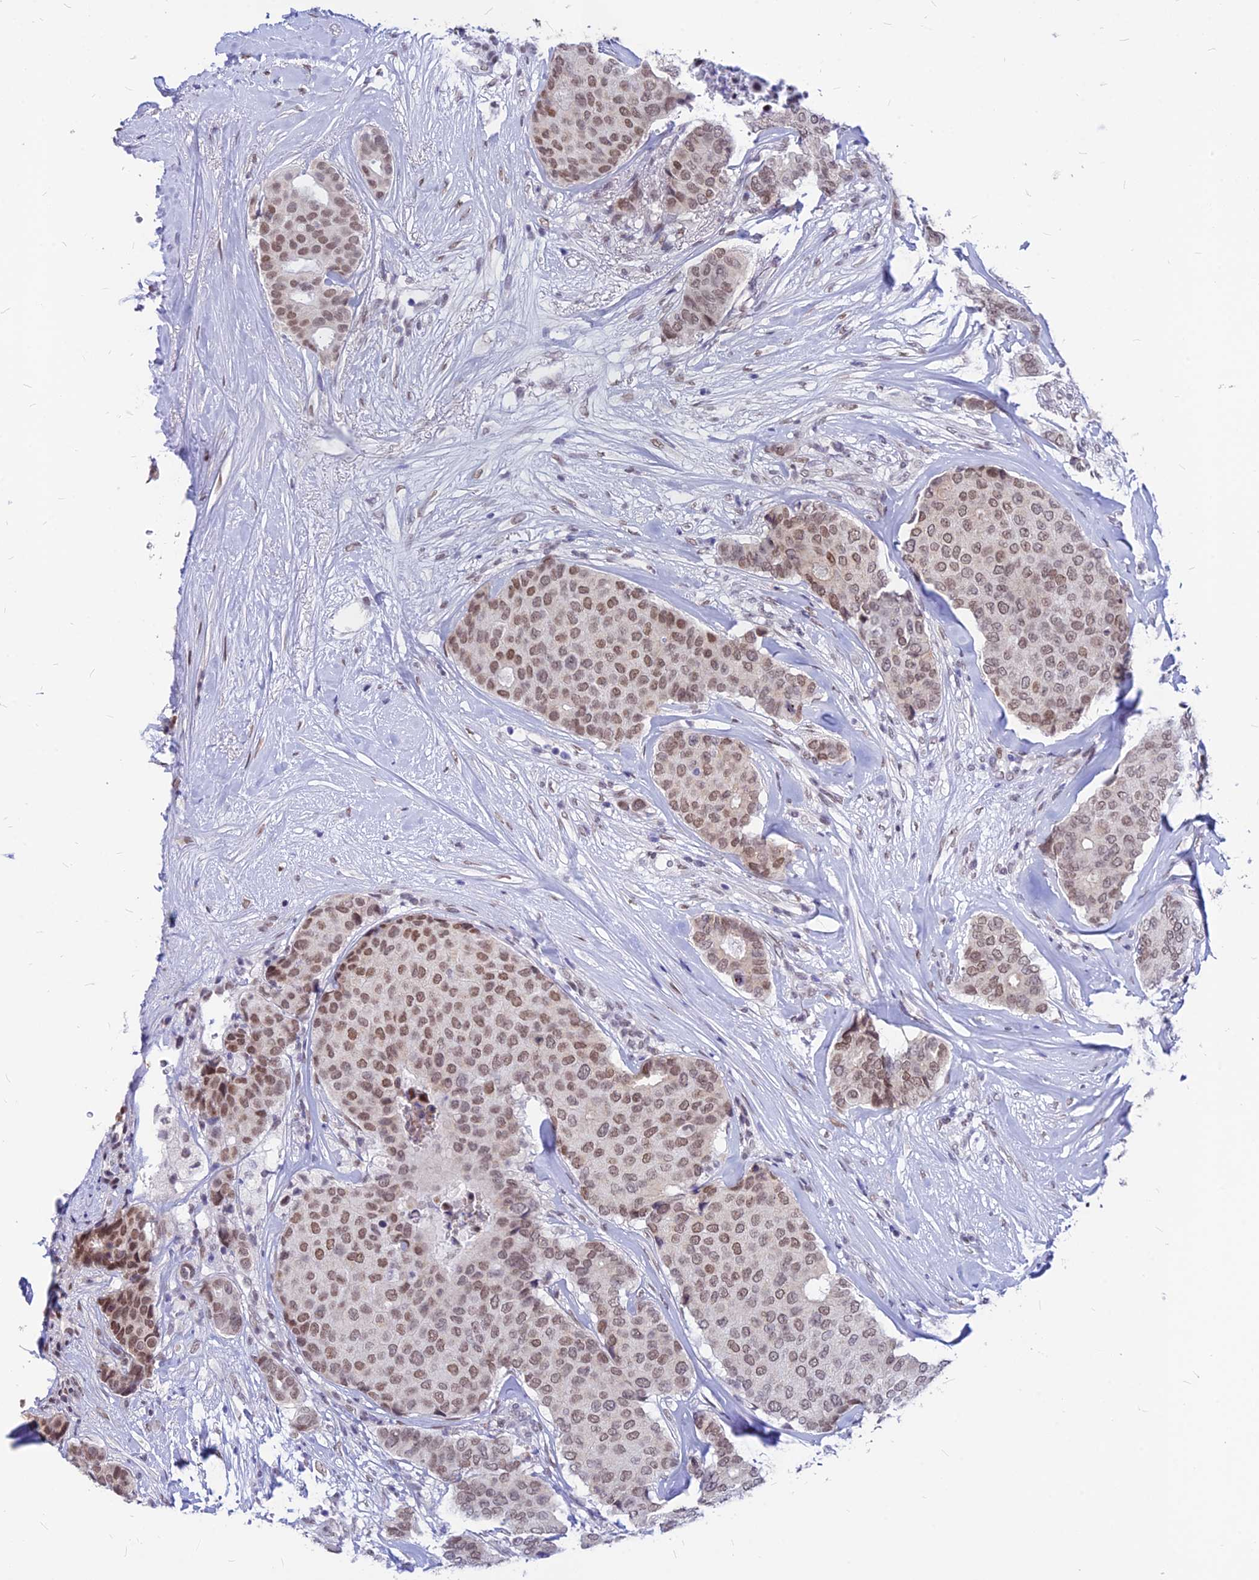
{"staining": {"intensity": "moderate", "quantity": ">75%", "location": "nuclear"}, "tissue": "breast cancer", "cell_type": "Tumor cells", "image_type": "cancer", "snomed": [{"axis": "morphology", "description": "Duct carcinoma"}, {"axis": "topography", "description": "Breast"}], "caption": "A medium amount of moderate nuclear expression is seen in about >75% of tumor cells in breast infiltrating ductal carcinoma tissue.", "gene": "KCTD13", "patient": {"sex": "female", "age": 75}}